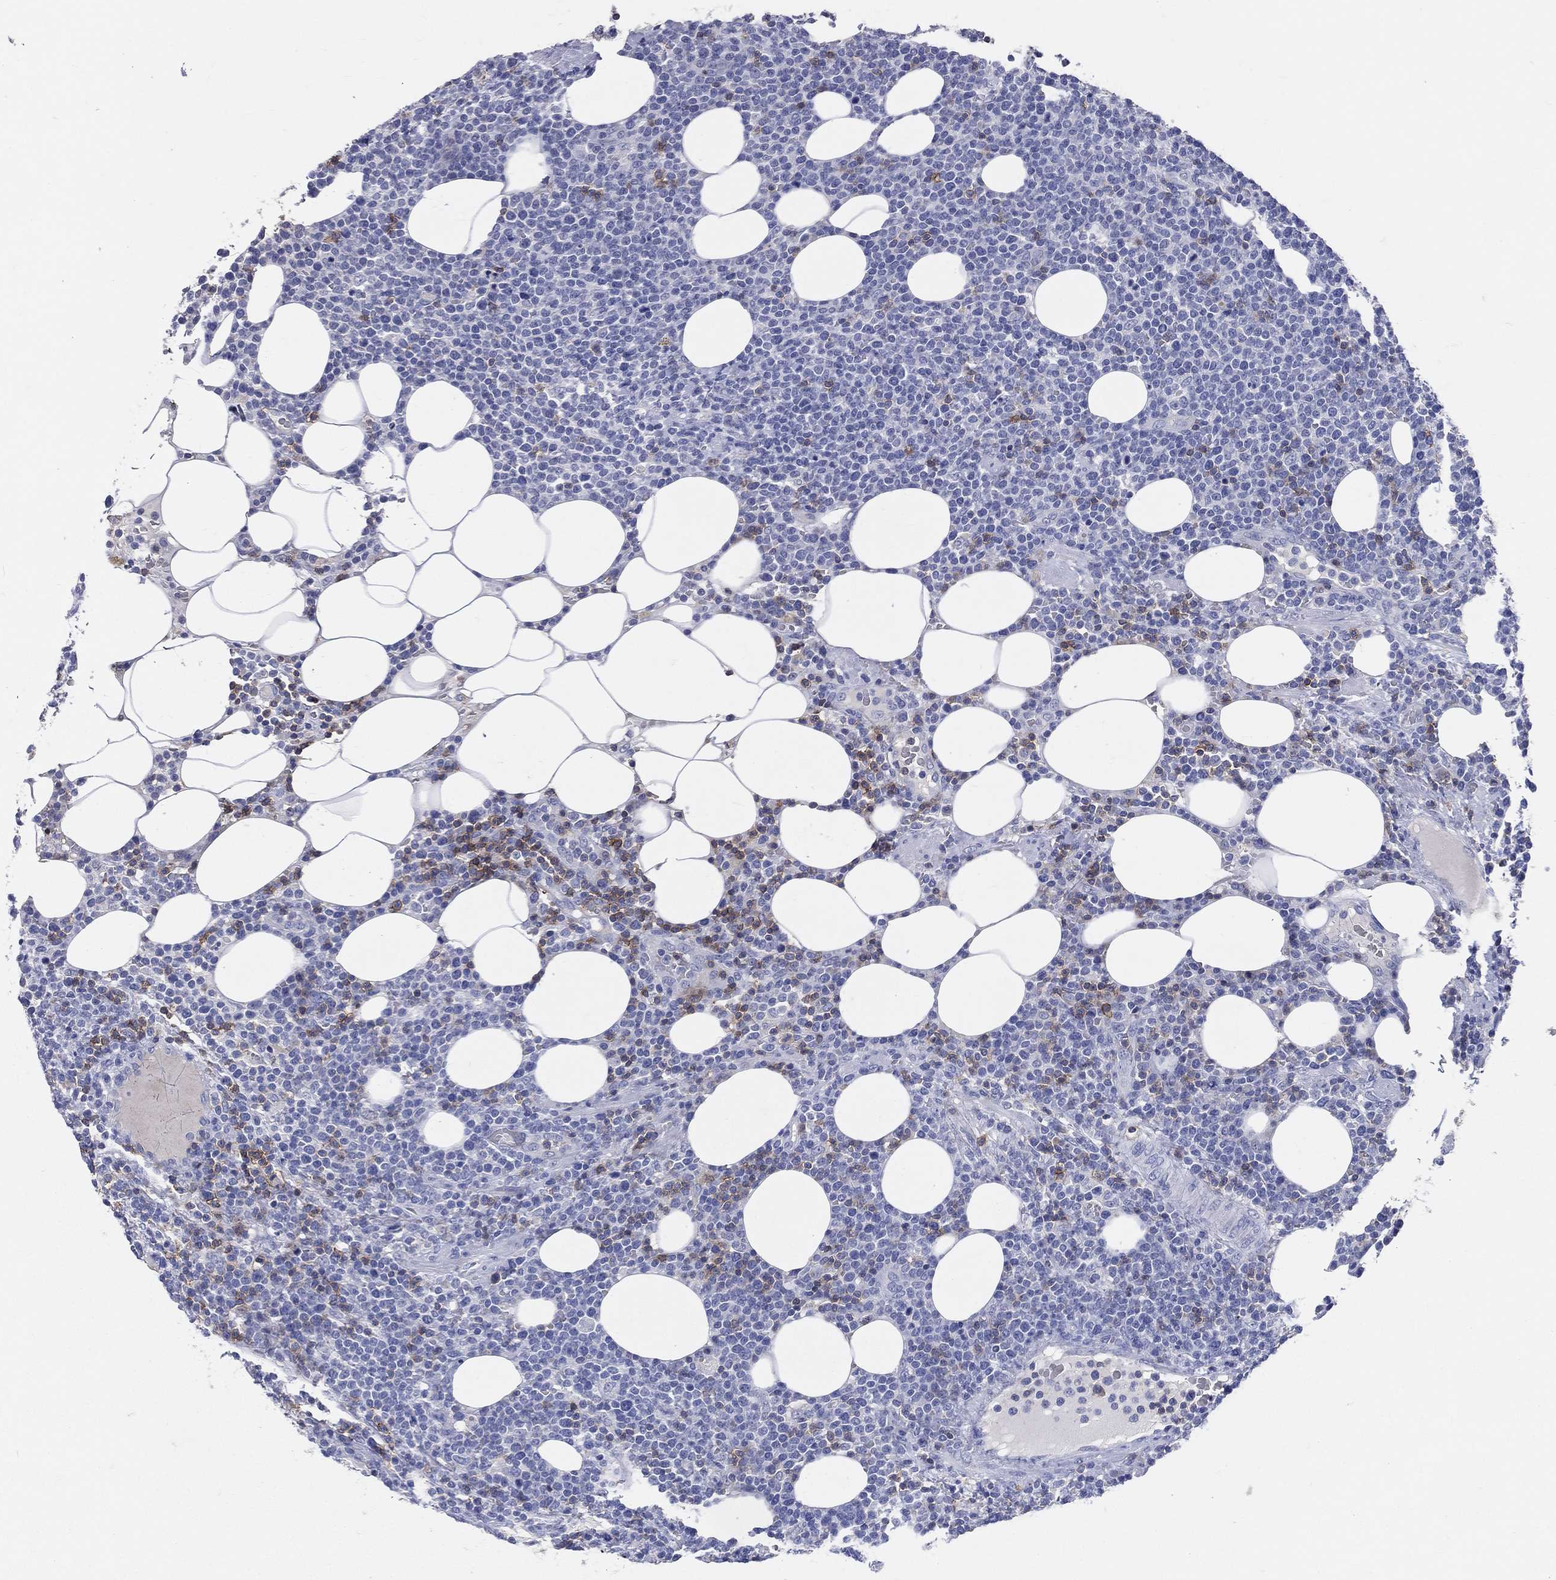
{"staining": {"intensity": "moderate", "quantity": "<25%", "location": "cytoplasmic/membranous"}, "tissue": "lymphoma", "cell_type": "Tumor cells", "image_type": "cancer", "snomed": [{"axis": "morphology", "description": "Malignant lymphoma, non-Hodgkin's type, High grade"}, {"axis": "topography", "description": "Lymph node"}], "caption": "A histopathology image of malignant lymphoma, non-Hodgkin's type (high-grade) stained for a protein displays moderate cytoplasmic/membranous brown staining in tumor cells.", "gene": "LAT", "patient": {"sex": "male", "age": 61}}